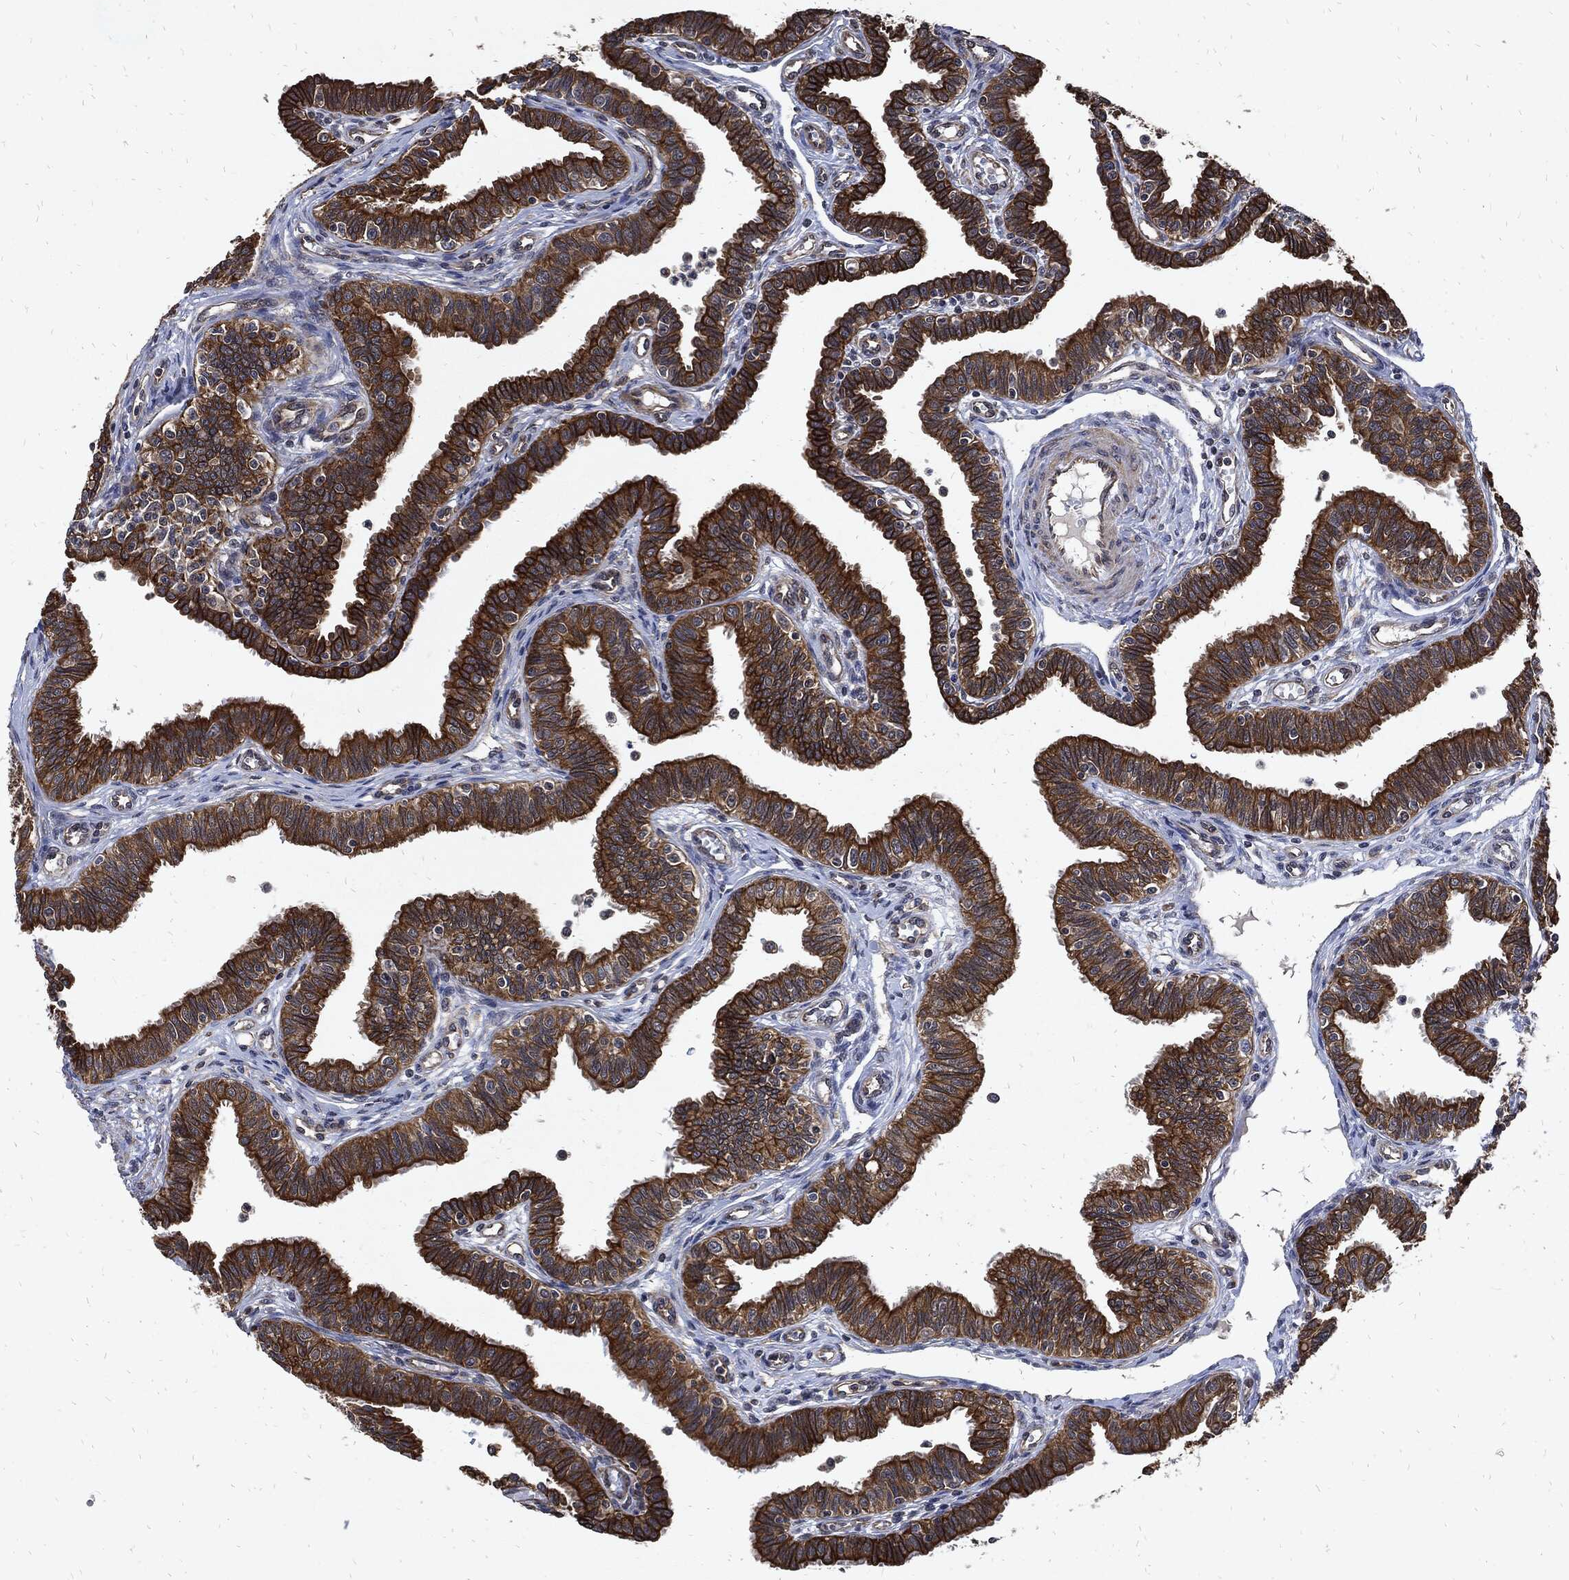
{"staining": {"intensity": "strong", "quantity": ">75%", "location": "cytoplasmic/membranous"}, "tissue": "fallopian tube", "cell_type": "Glandular cells", "image_type": "normal", "snomed": [{"axis": "morphology", "description": "Normal tissue, NOS"}, {"axis": "topography", "description": "Fallopian tube"}], "caption": "Strong cytoplasmic/membranous staining is identified in approximately >75% of glandular cells in unremarkable fallopian tube.", "gene": "DCTN1", "patient": {"sex": "female", "age": 36}}